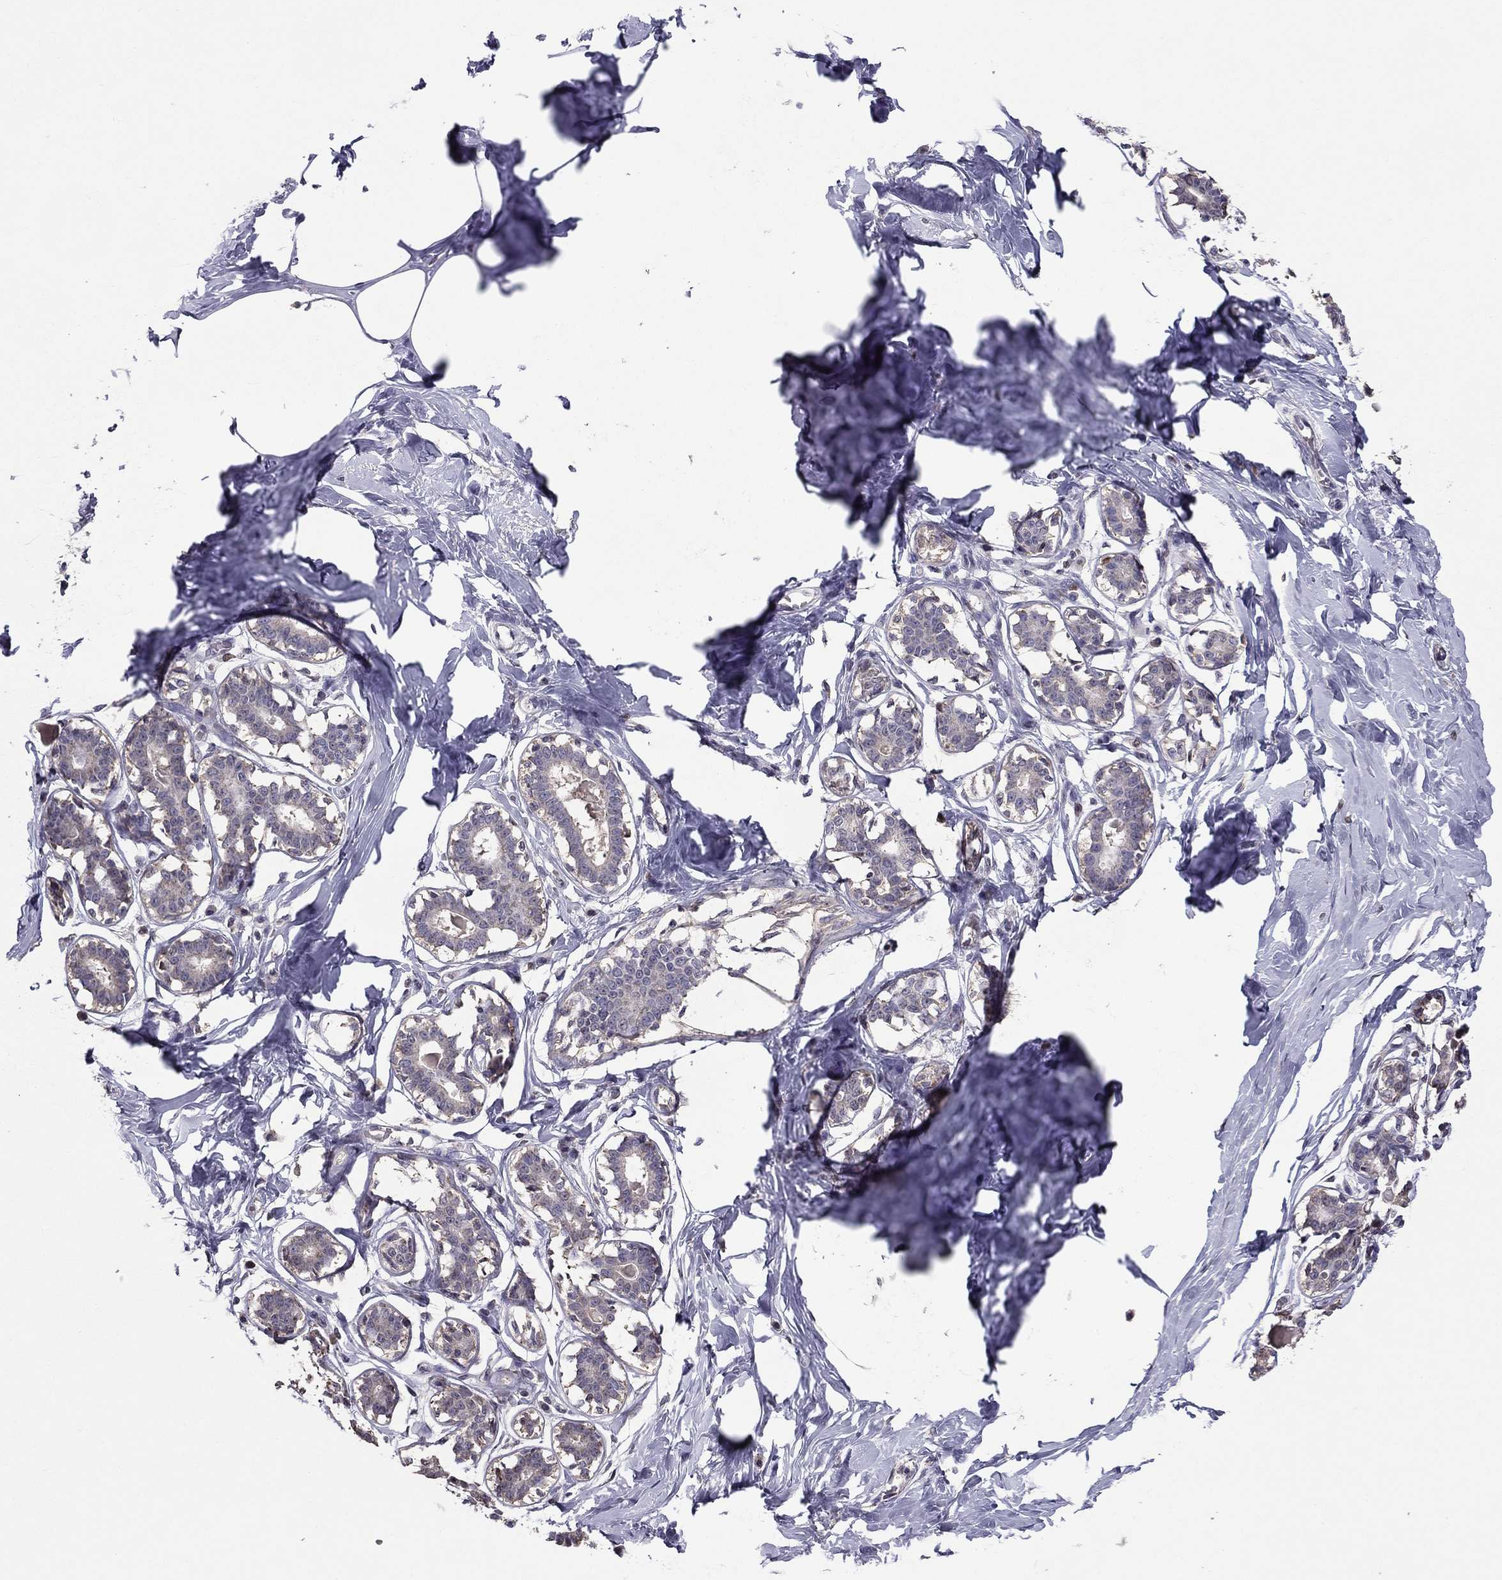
{"staining": {"intensity": "negative", "quantity": "none", "location": "none"}, "tissue": "breast", "cell_type": "Adipocytes", "image_type": "normal", "snomed": [{"axis": "morphology", "description": "Normal tissue, NOS"}, {"axis": "morphology", "description": "Lobular carcinoma, in situ"}, {"axis": "topography", "description": "Breast"}], "caption": "The micrograph displays no staining of adipocytes in normal breast.", "gene": "HCN1", "patient": {"sex": "female", "age": 35}}